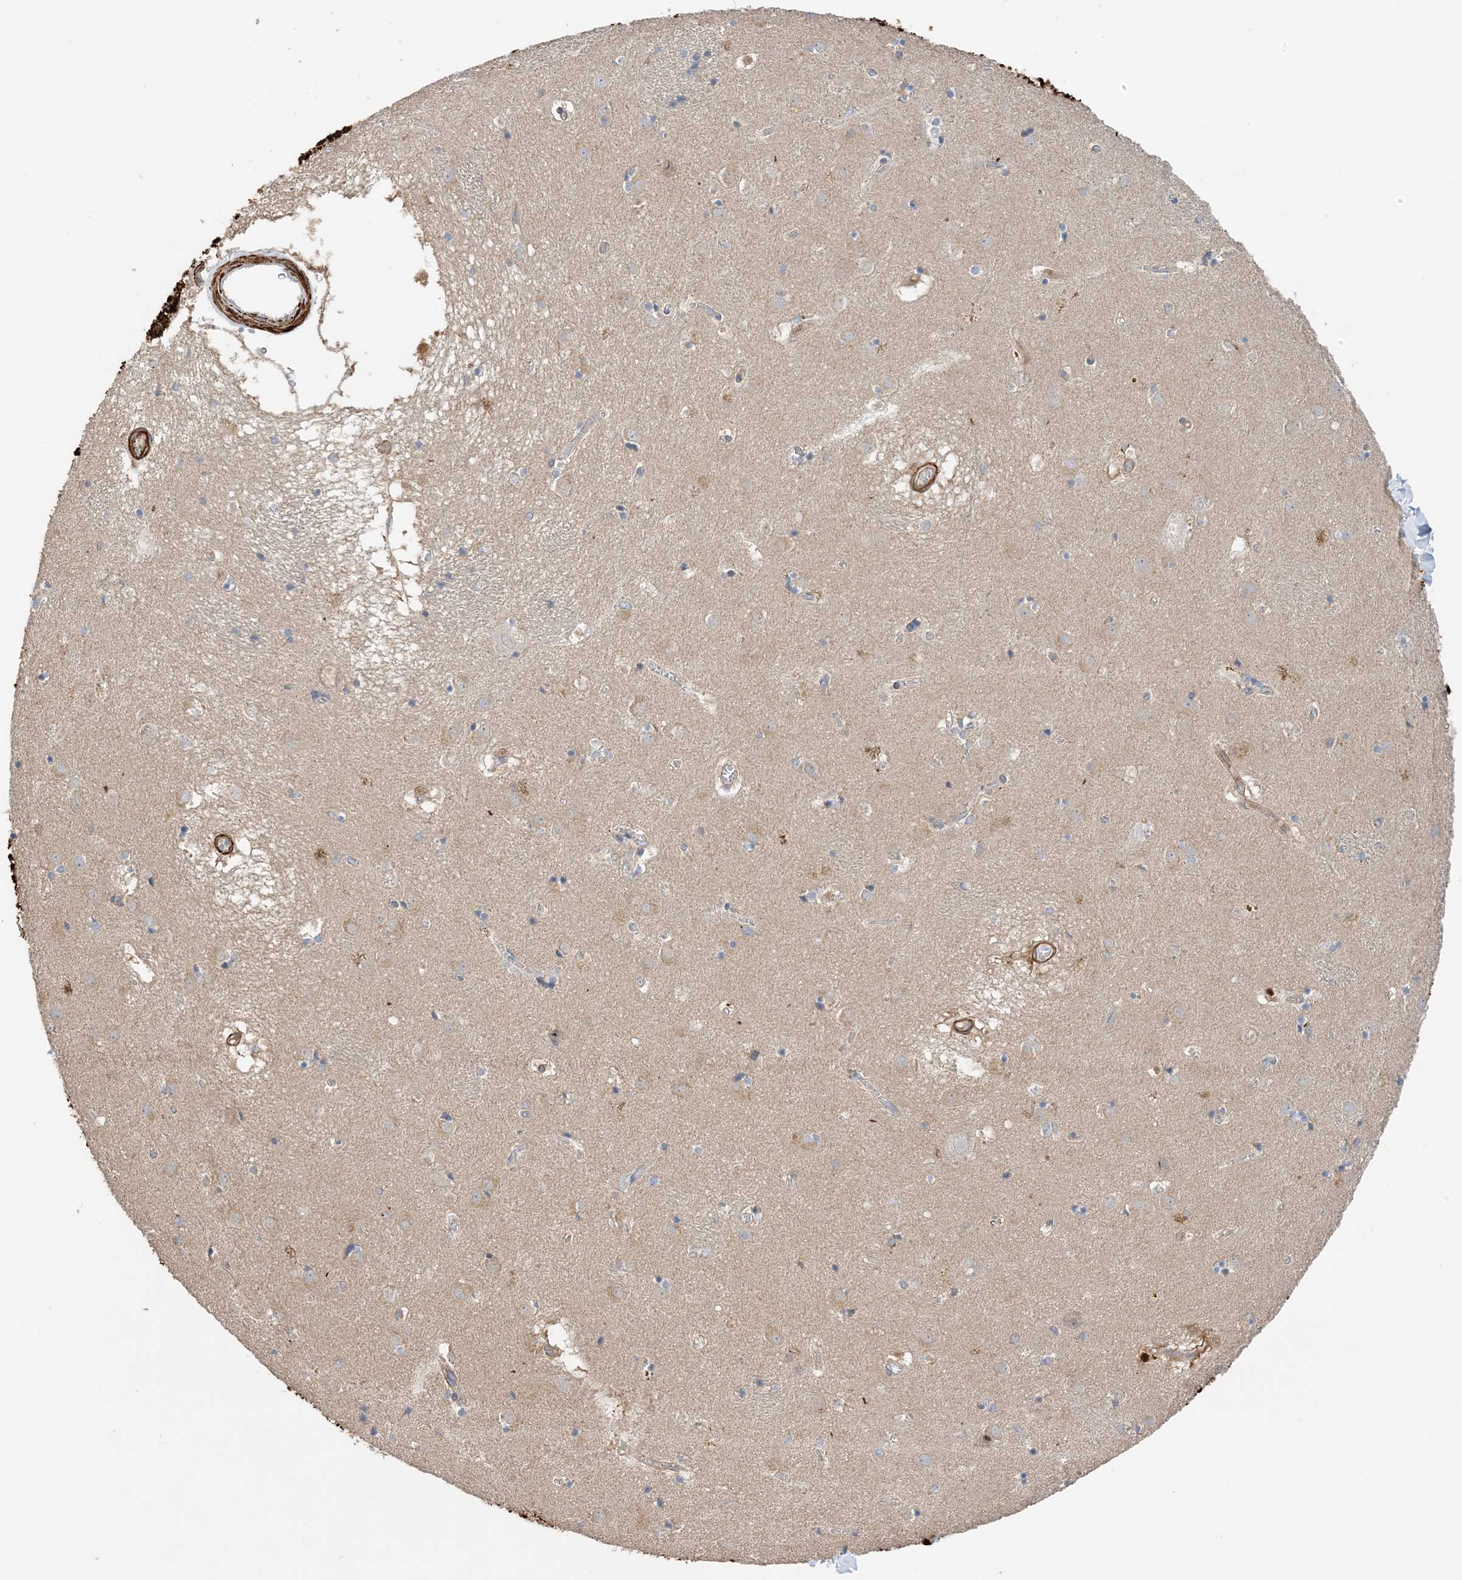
{"staining": {"intensity": "weak", "quantity": "<25%", "location": "cytoplasmic/membranous"}, "tissue": "caudate", "cell_type": "Glial cells", "image_type": "normal", "snomed": [{"axis": "morphology", "description": "Normal tissue, NOS"}, {"axis": "topography", "description": "Lateral ventricle wall"}], "caption": "This histopathology image is of unremarkable caudate stained with immunohistochemistry (IHC) to label a protein in brown with the nuclei are counter-stained blue. There is no positivity in glial cells. (Immunohistochemistry (ihc), brightfield microscopy, high magnification).", "gene": "KIFBP", "patient": {"sex": "male", "age": 70}}